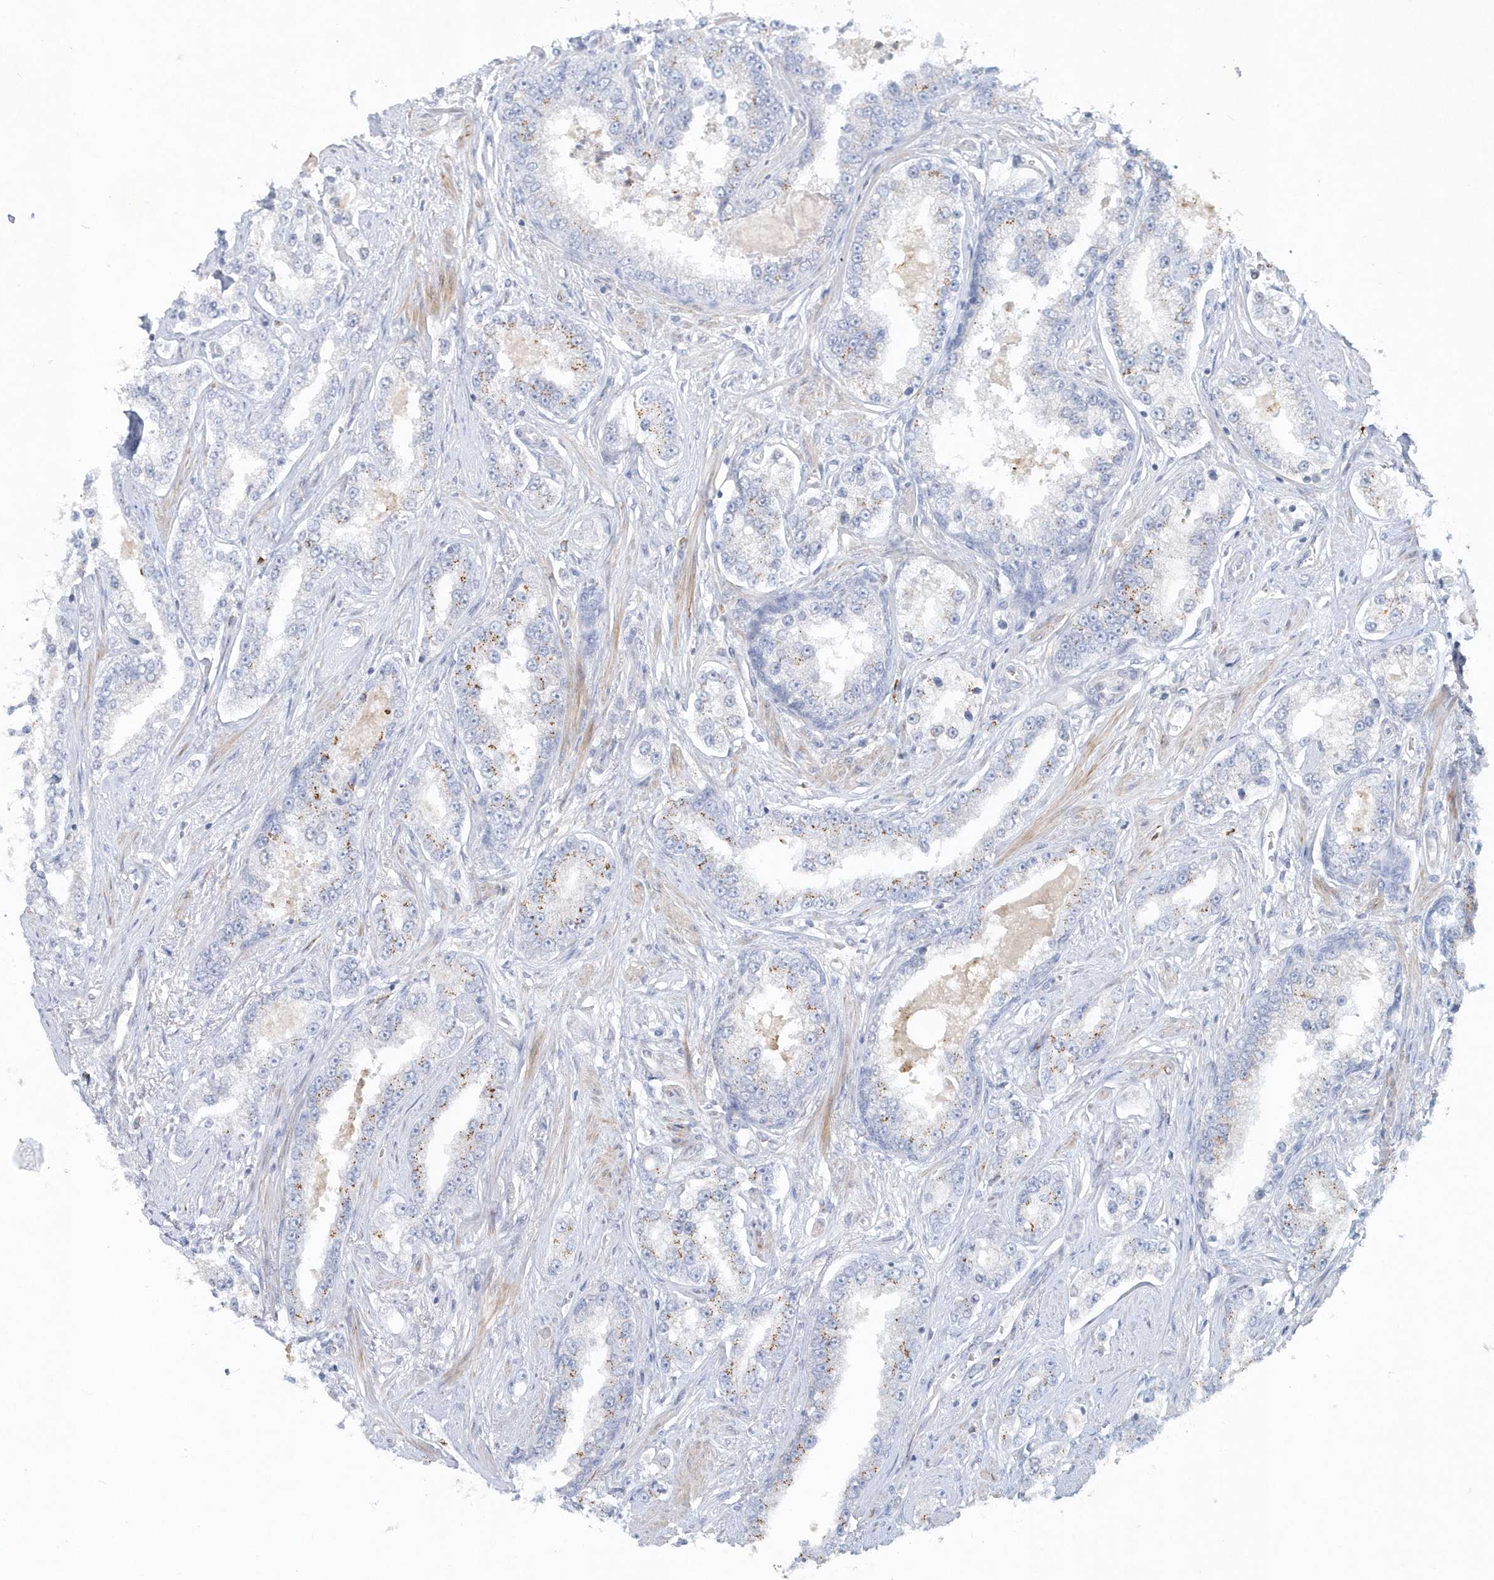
{"staining": {"intensity": "moderate", "quantity": "<25%", "location": "cytoplasmic/membranous"}, "tissue": "prostate cancer", "cell_type": "Tumor cells", "image_type": "cancer", "snomed": [{"axis": "morphology", "description": "Normal tissue, NOS"}, {"axis": "morphology", "description": "Adenocarcinoma, High grade"}, {"axis": "topography", "description": "Prostate"}], "caption": "This micrograph shows immunohistochemistry staining of high-grade adenocarcinoma (prostate), with low moderate cytoplasmic/membranous staining in approximately <25% of tumor cells.", "gene": "DNAH1", "patient": {"sex": "male", "age": 83}}